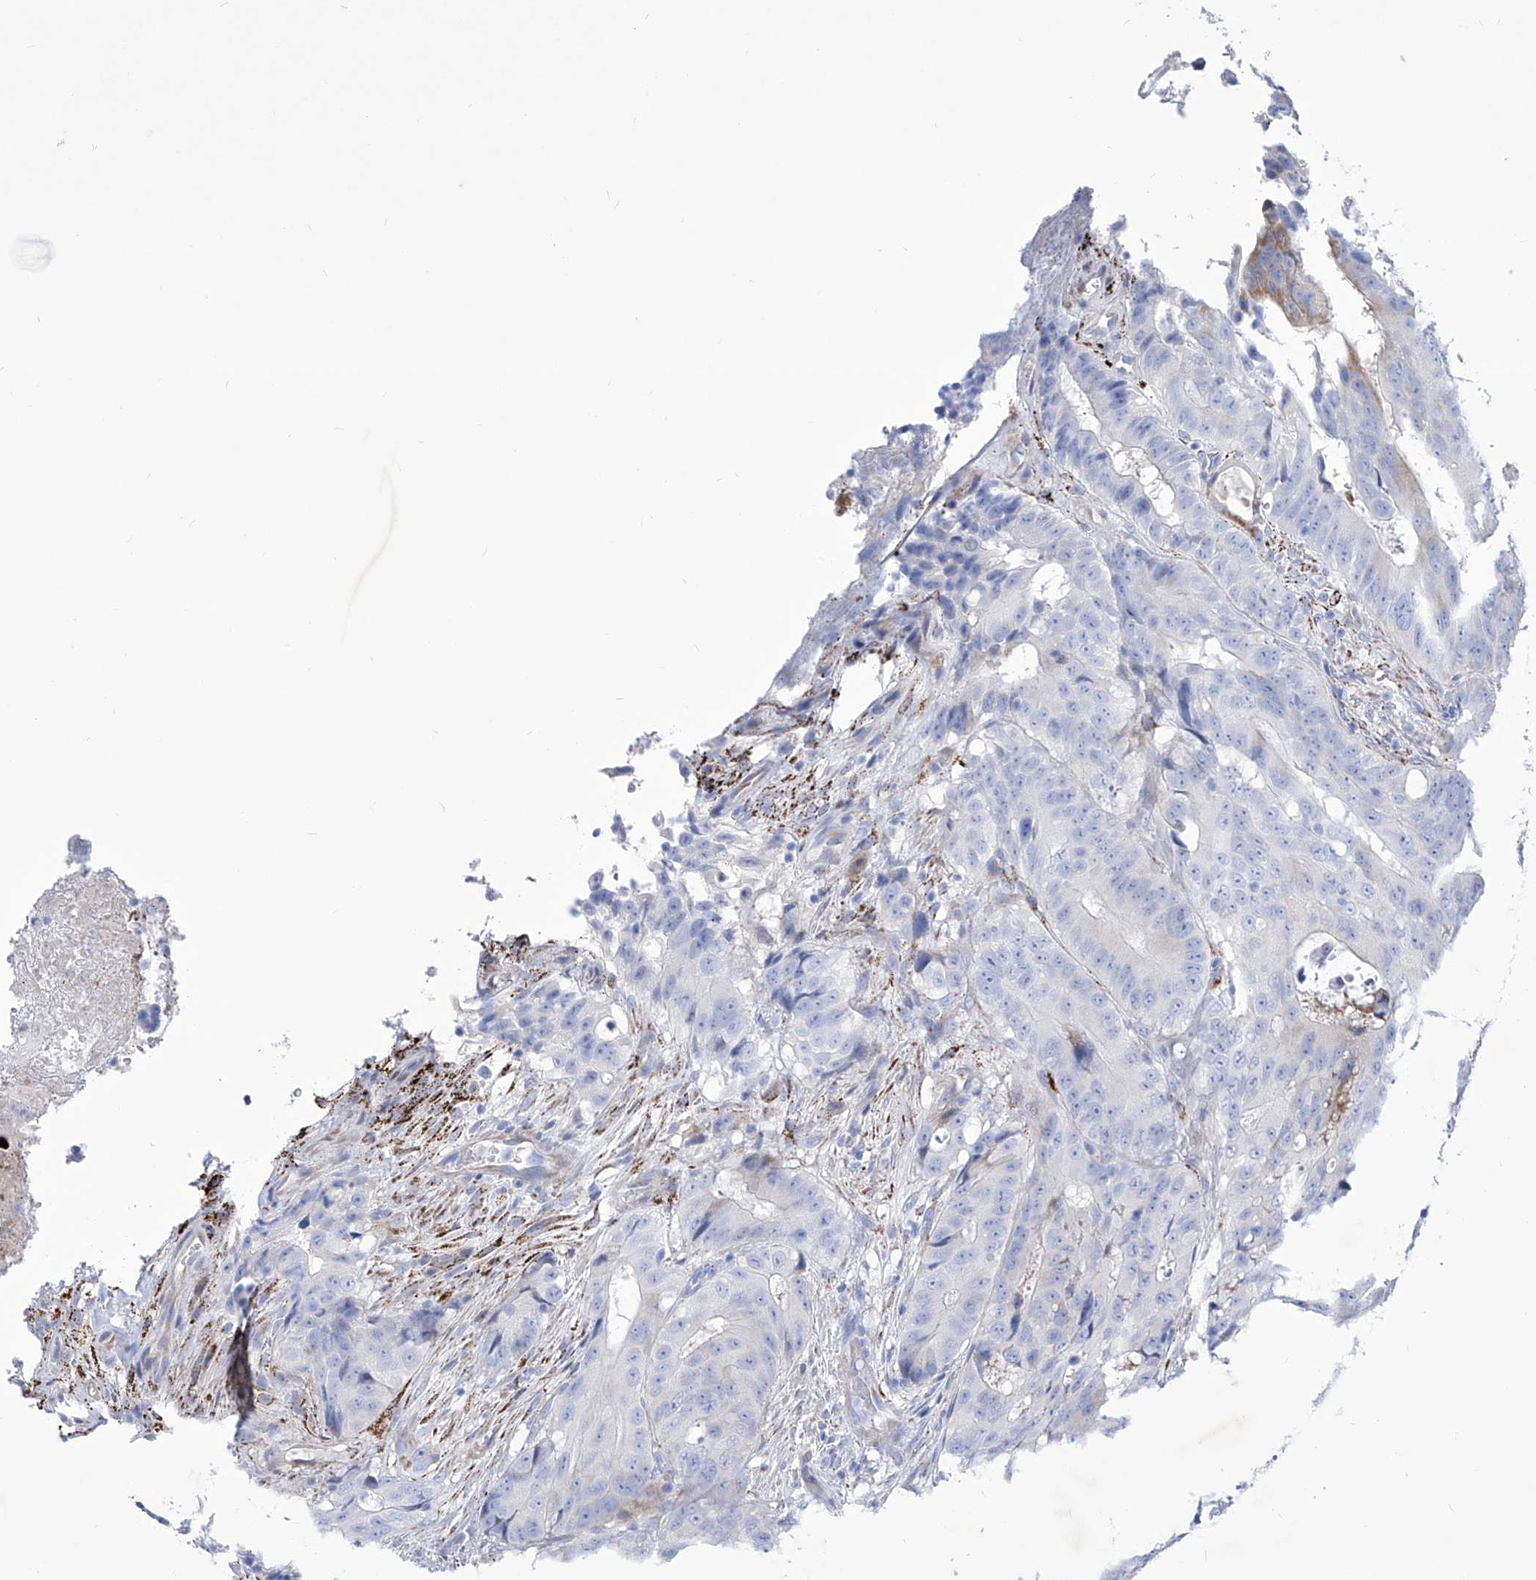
{"staining": {"intensity": "negative", "quantity": "none", "location": "none"}, "tissue": "colorectal cancer", "cell_type": "Tumor cells", "image_type": "cancer", "snomed": [{"axis": "morphology", "description": "Adenocarcinoma, NOS"}, {"axis": "topography", "description": "Colon"}], "caption": "This is an immunohistochemistry (IHC) image of human colorectal cancer (adenocarcinoma). There is no expression in tumor cells.", "gene": "C1orf87", "patient": {"sex": "male", "age": 83}}